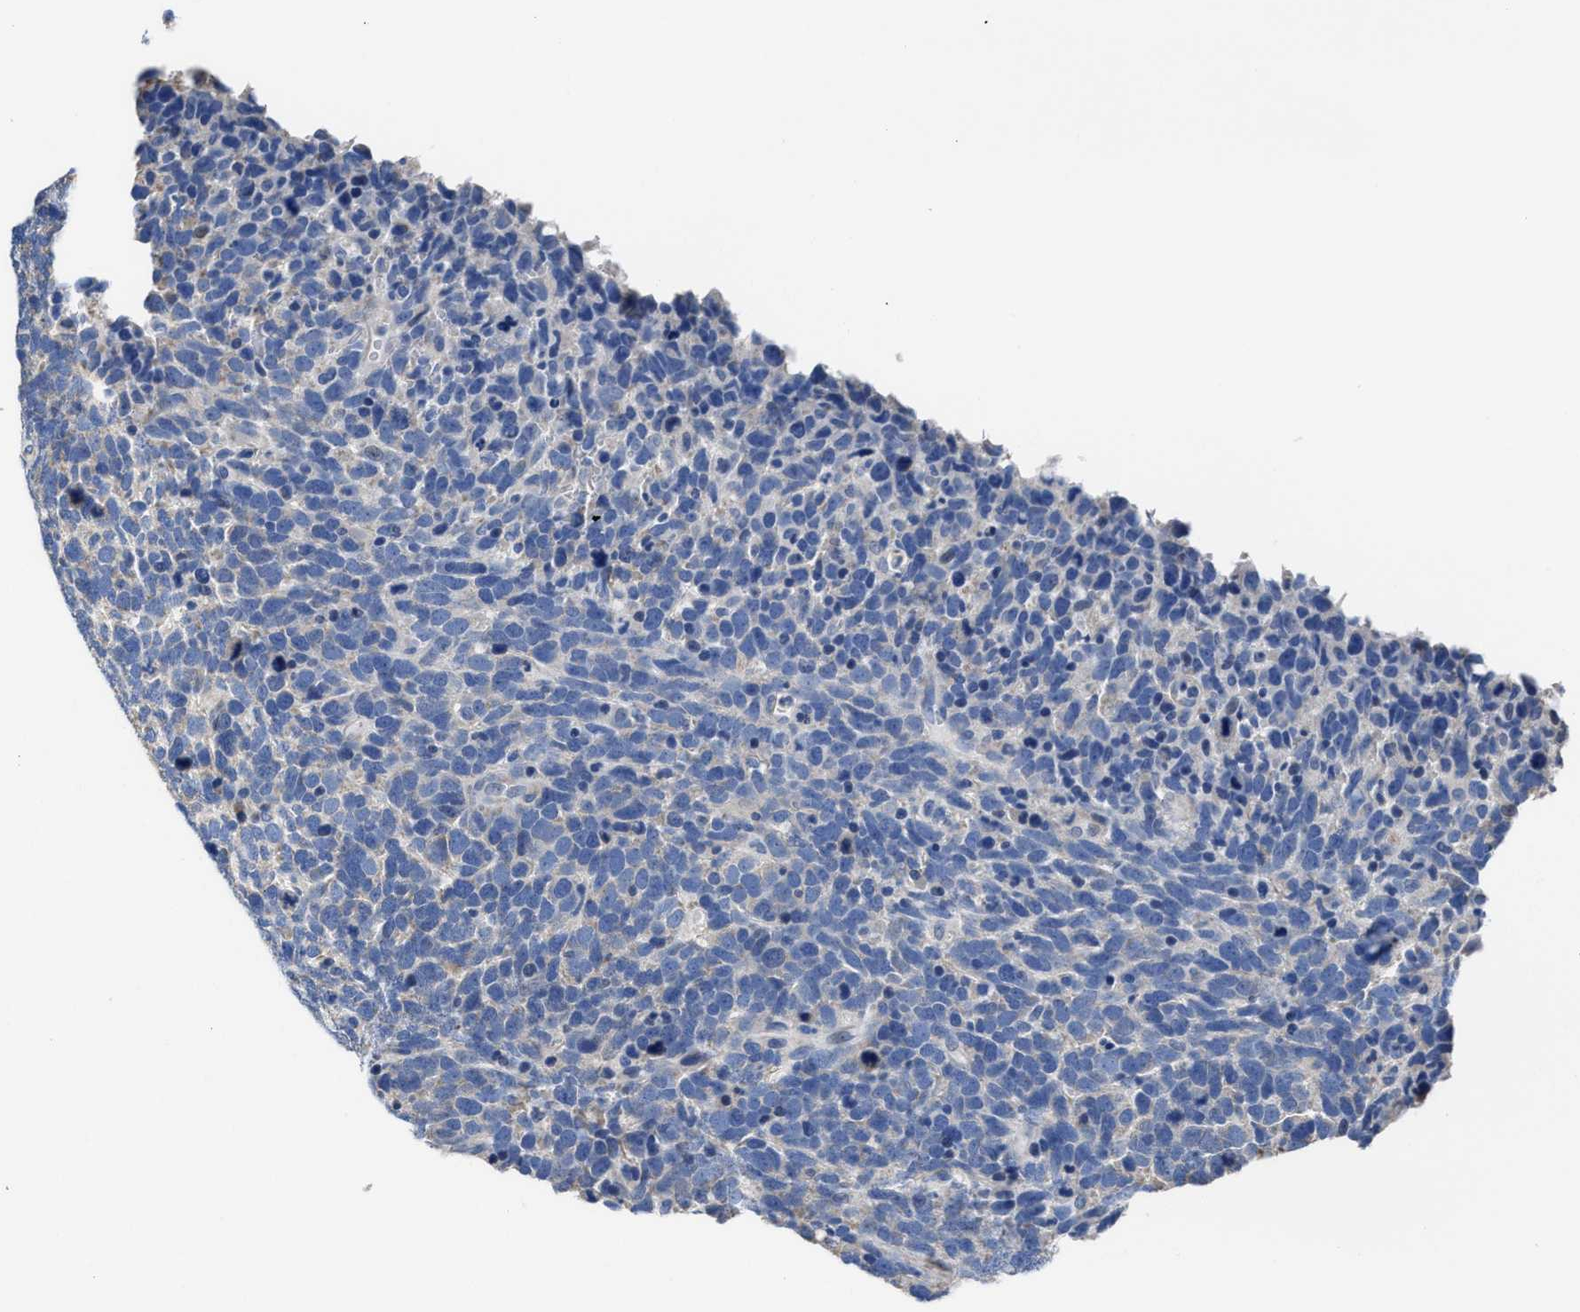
{"staining": {"intensity": "negative", "quantity": "none", "location": "none"}, "tissue": "urothelial cancer", "cell_type": "Tumor cells", "image_type": "cancer", "snomed": [{"axis": "morphology", "description": "Urothelial carcinoma, High grade"}, {"axis": "topography", "description": "Urinary bladder"}], "caption": "This is a micrograph of immunohistochemistry staining of urothelial carcinoma (high-grade), which shows no positivity in tumor cells.", "gene": "HOOK1", "patient": {"sex": "female", "age": 82}}